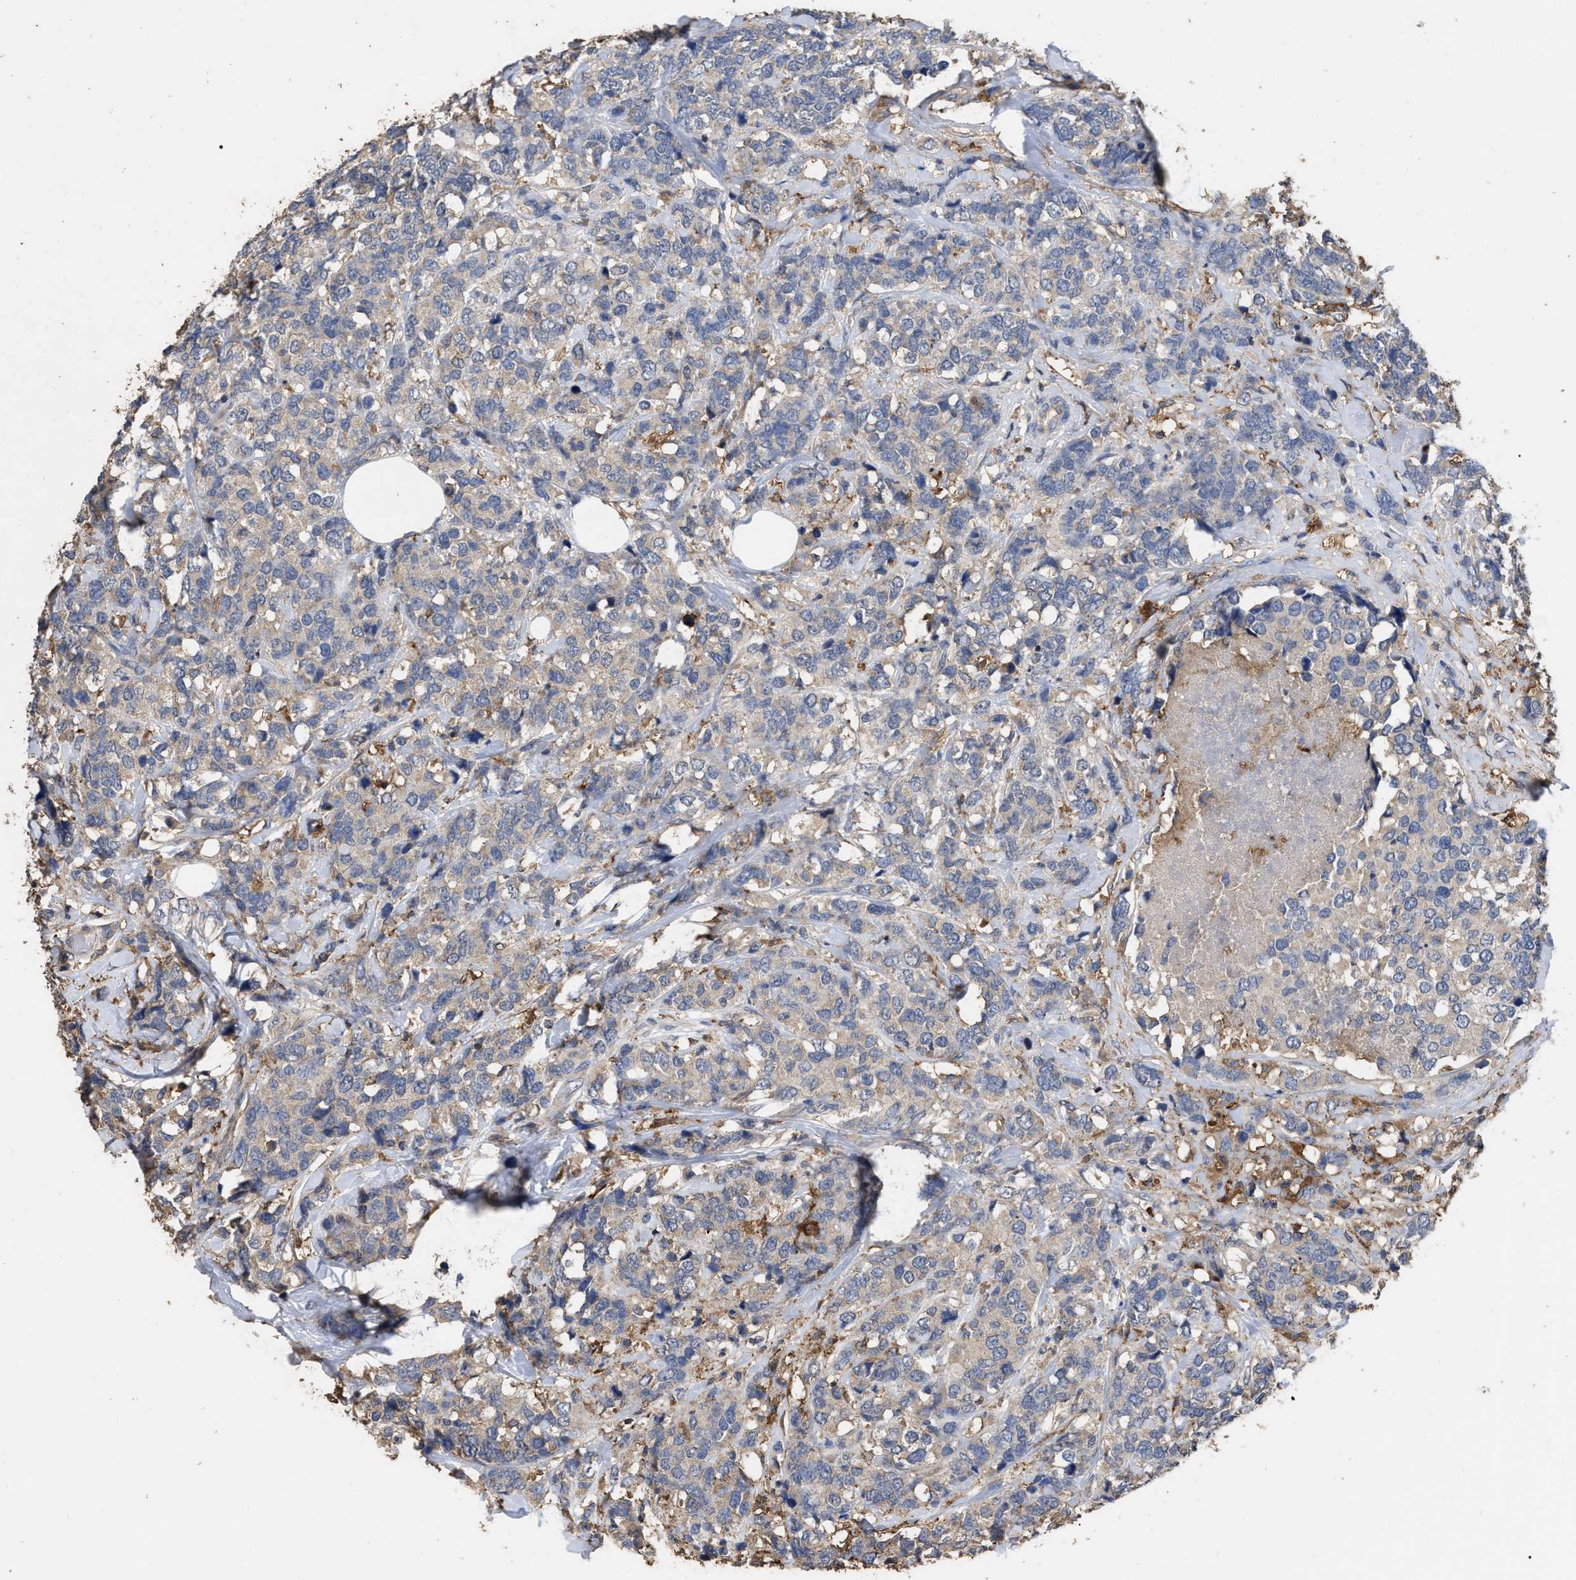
{"staining": {"intensity": "negative", "quantity": "none", "location": "none"}, "tissue": "breast cancer", "cell_type": "Tumor cells", "image_type": "cancer", "snomed": [{"axis": "morphology", "description": "Lobular carcinoma"}, {"axis": "topography", "description": "Breast"}], "caption": "DAB (3,3'-diaminobenzidine) immunohistochemical staining of human breast cancer (lobular carcinoma) demonstrates no significant positivity in tumor cells.", "gene": "GPR179", "patient": {"sex": "female", "age": 59}}